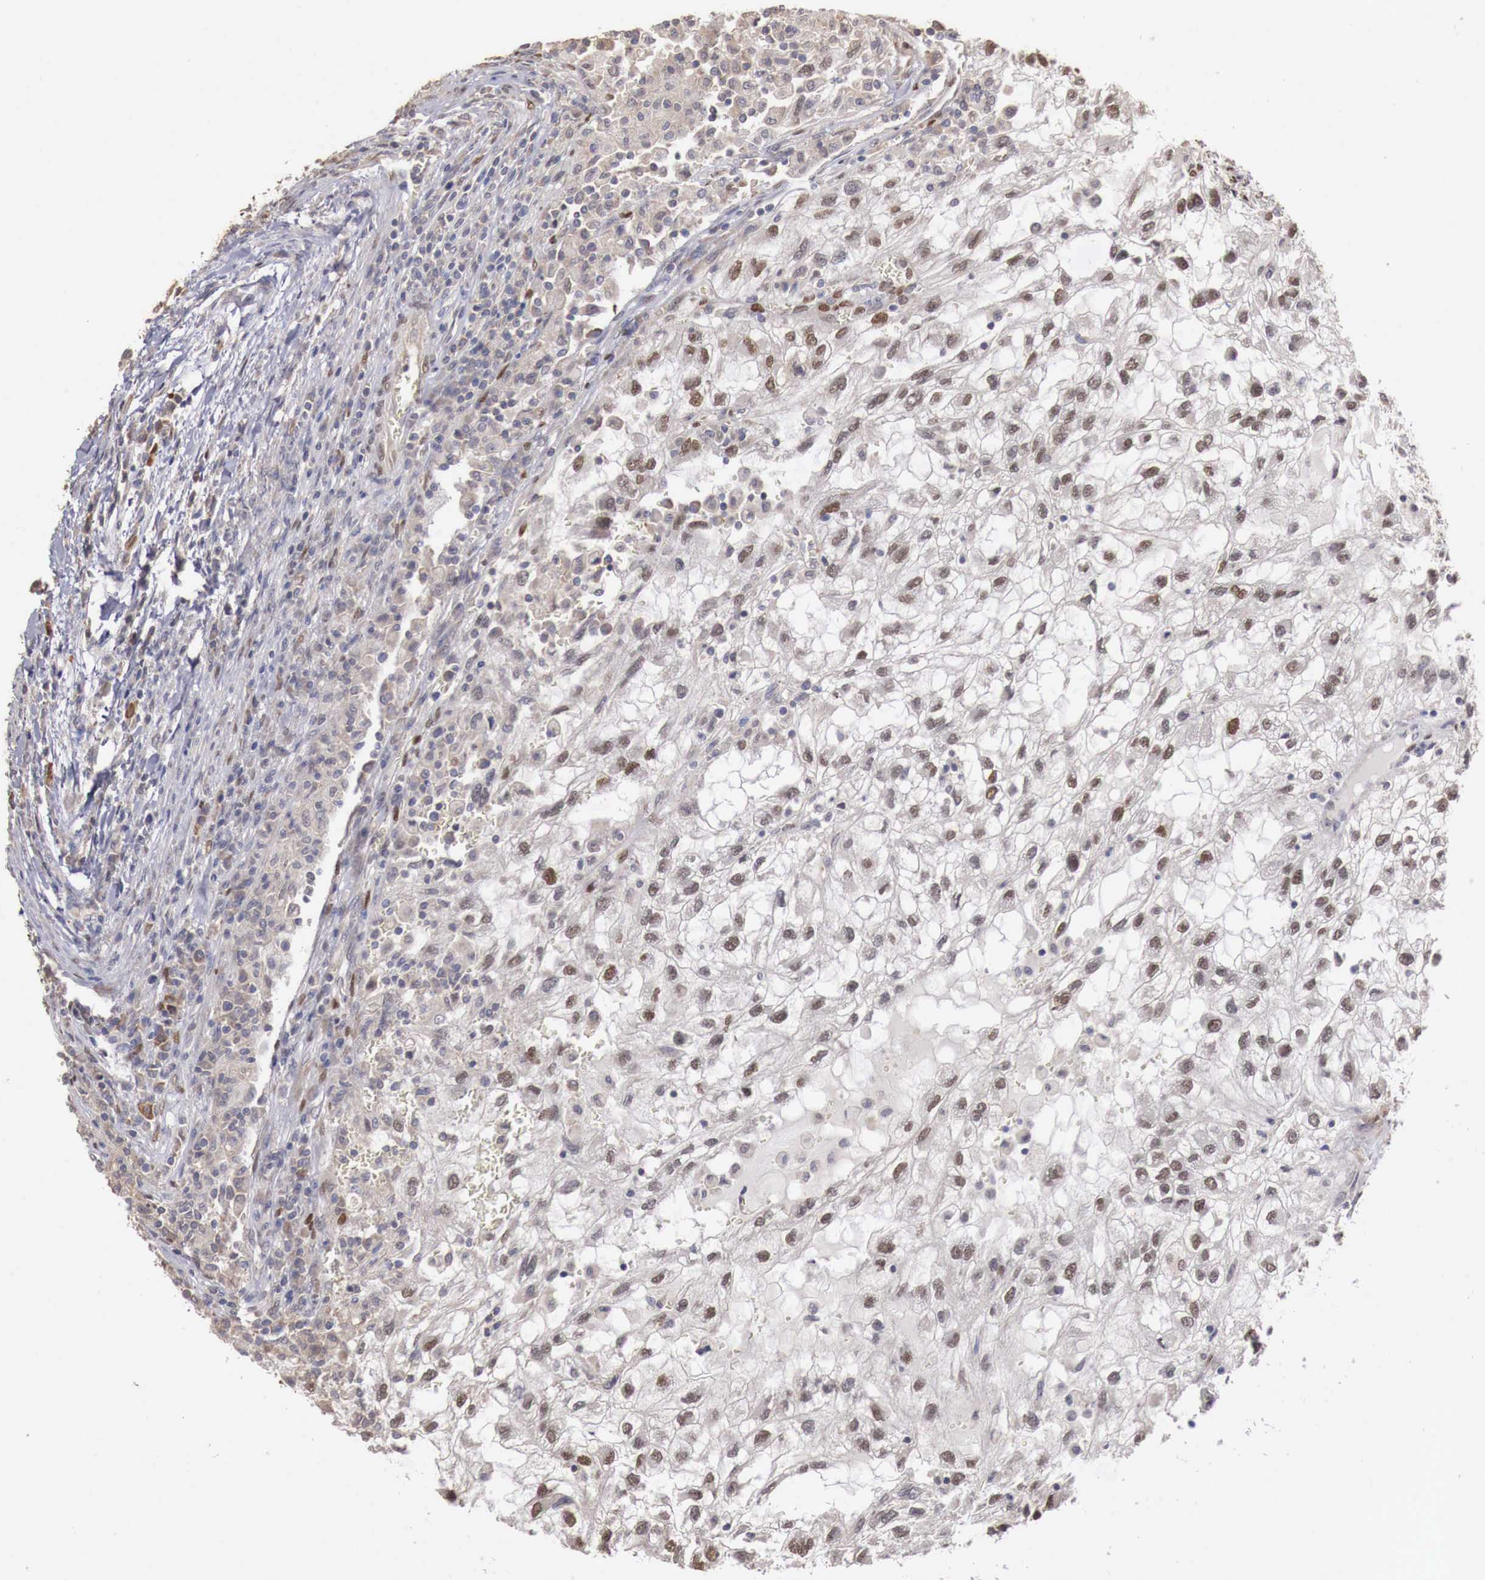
{"staining": {"intensity": "moderate", "quantity": "25%-75%", "location": "nuclear"}, "tissue": "renal cancer", "cell_type": "Tumor cells", "image_type": "cancer", "snomed": [{"axis": "morphology", "description": "Normal tissue, NOS"}, {"axis": "morphology", "description": "Adenocarcinoma, NOS"}, {"axis": "topography", "description": "Kidney"}], "caption": "Human renal cancer stained for a protein (brown) shows moderate nuclear positive positivity in about 25%-75% of tumor cells.", "gene": "KHDRBS2", "patient": {"sex": "male", "age": 71}}